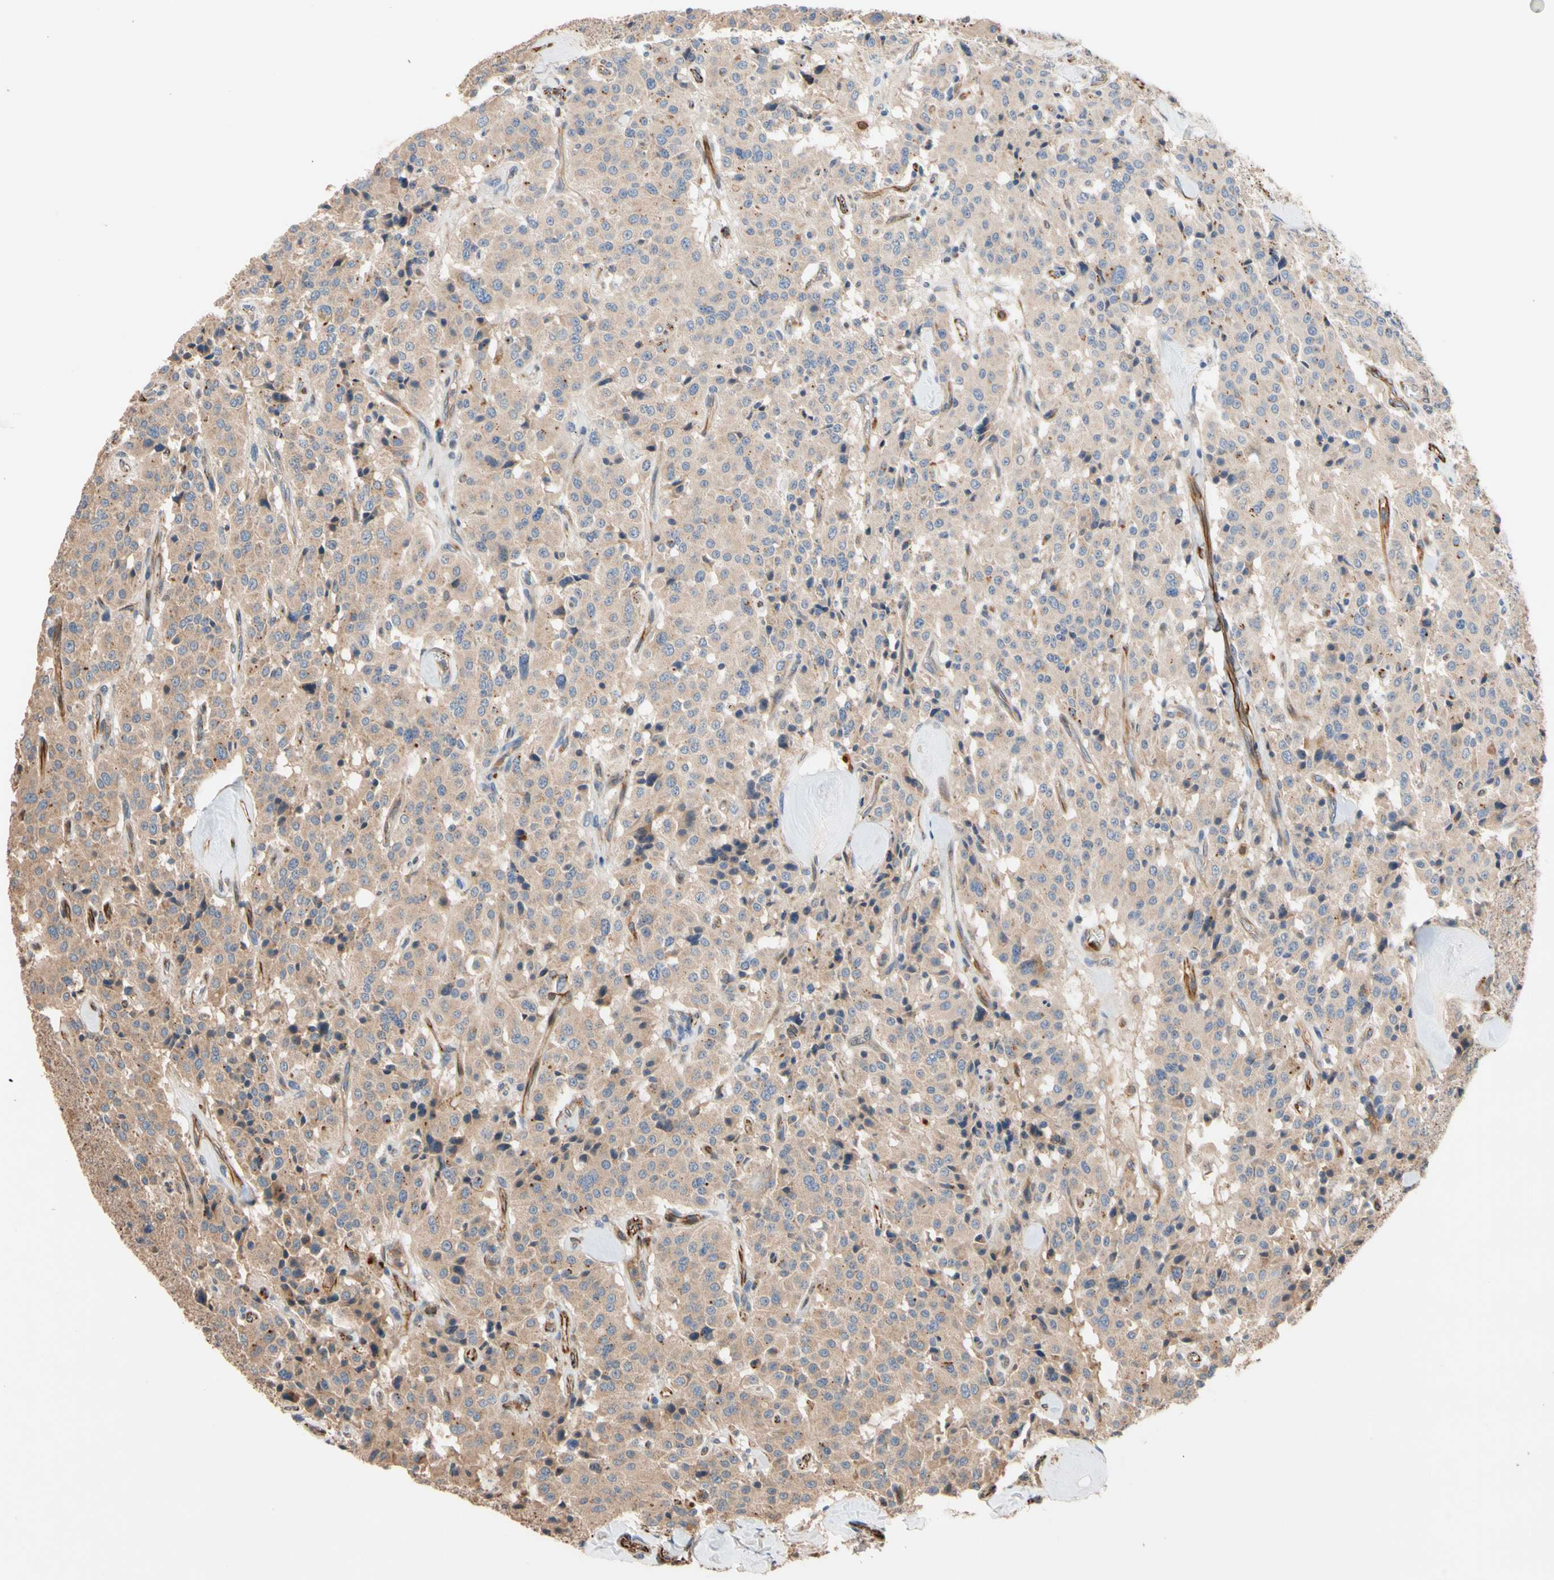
{"staining": {"intensity": "moderate", "quantity": ">75%", "location": "cytoplasmic/membranous"}, "tissue": "carcinoid", "cell_type": "Tumor cells", "image_type": "cancer", "snomed": [{"axis": "morphology", "description": "Carcinoid, malignant, NOS"}, {"axis": "topography", "description": "Lung"}], "caption": "Human malignant carcinoid stained with a protein marker shows moderate staining in tumor cells.", "gene": "FGD6", "patient": {"sex": "male", "age": 30}}